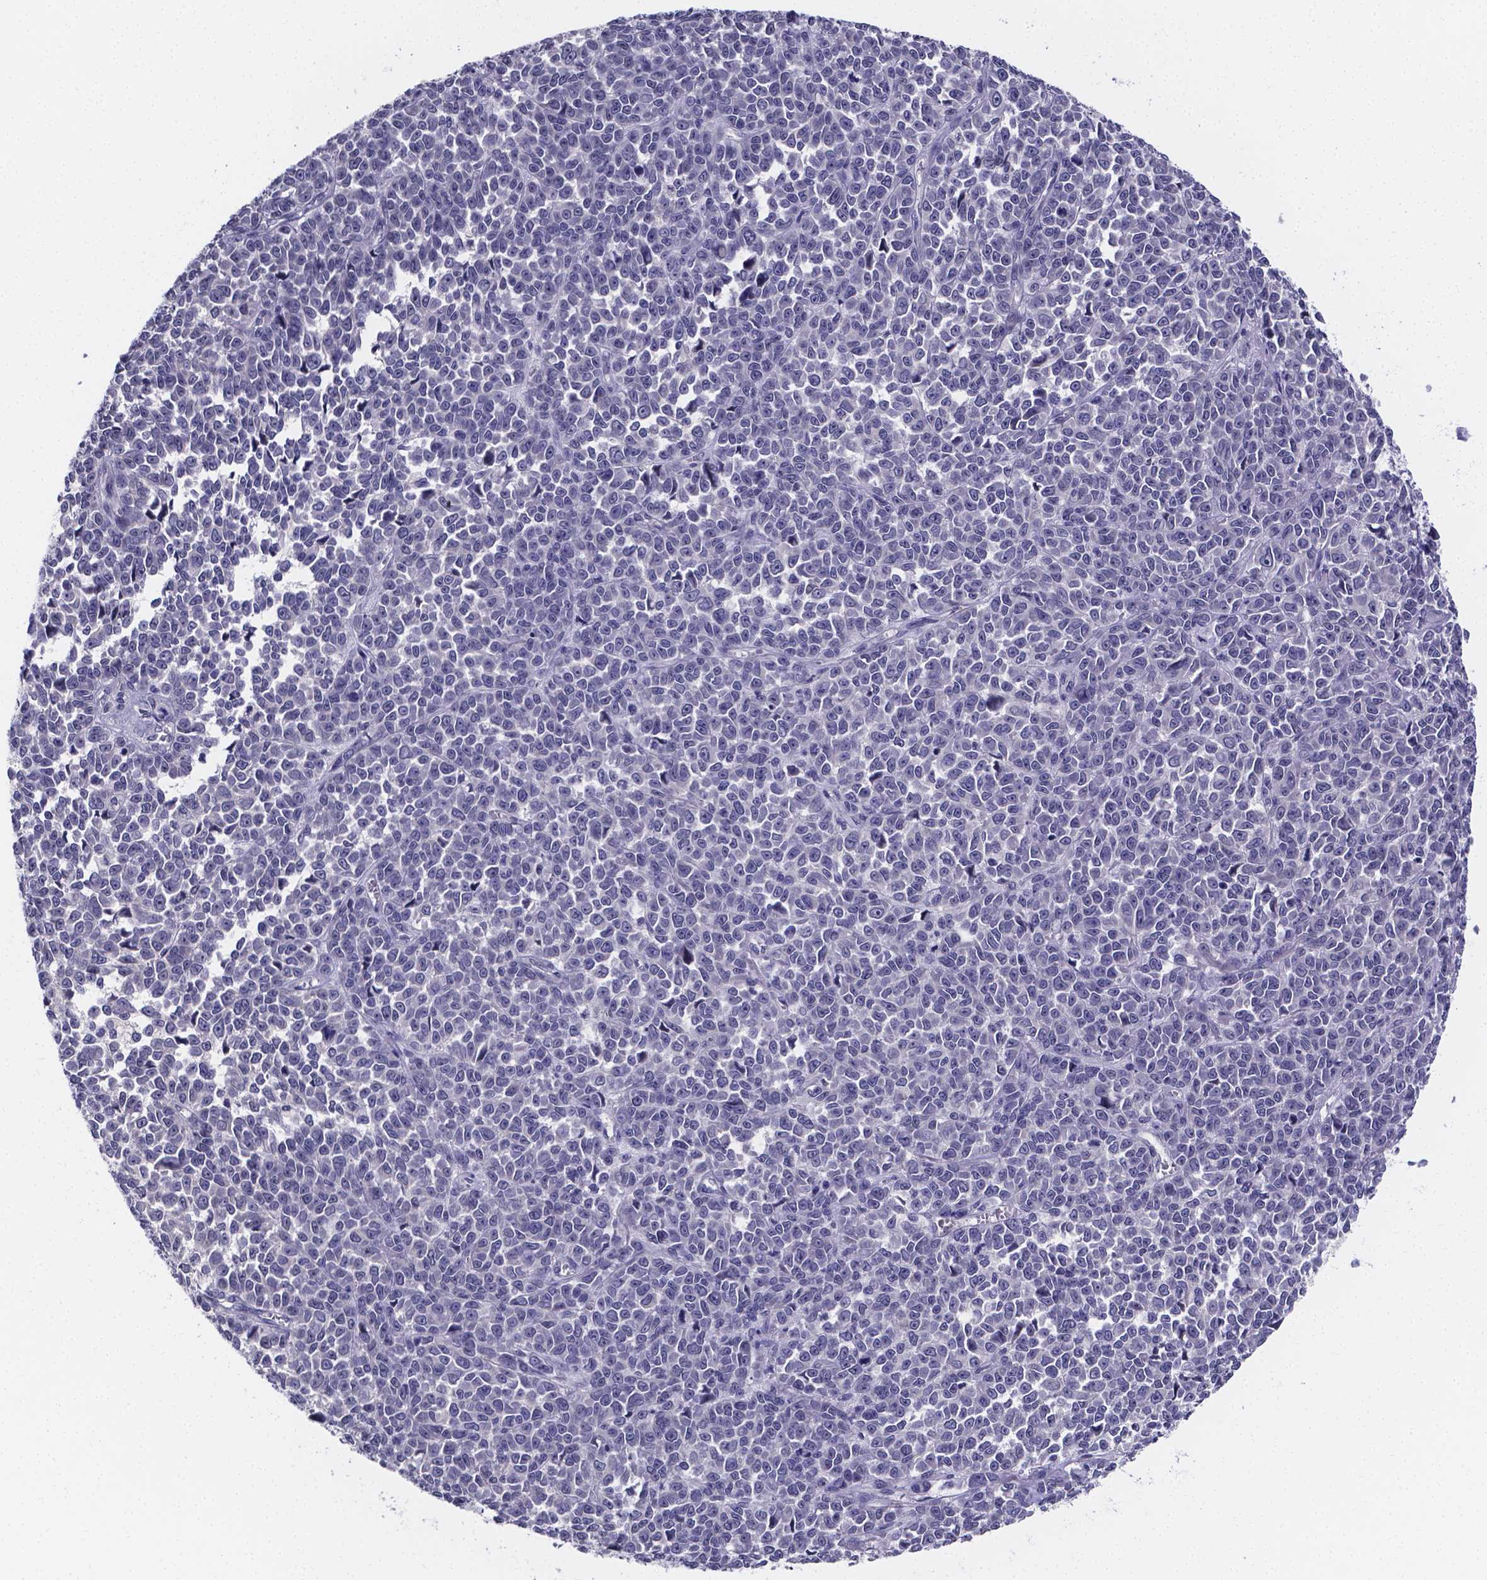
{"staining": {"intensity": "negative", "quantity": "none", "location": "none"}, "tissue": "melanoma", "cell_type": "Tumor cells", "image_type": "cancer", "snomed": [{"axis": "morphology", "description": "Malignant melanoma, NOS"}, {"axis": "topography", "description": "Skin"}], "caption": "IHC of melanoma shows no expression in tumor cells.", "gene": "IZUMO1", "patient": {"sex": "female", "age": 95}}